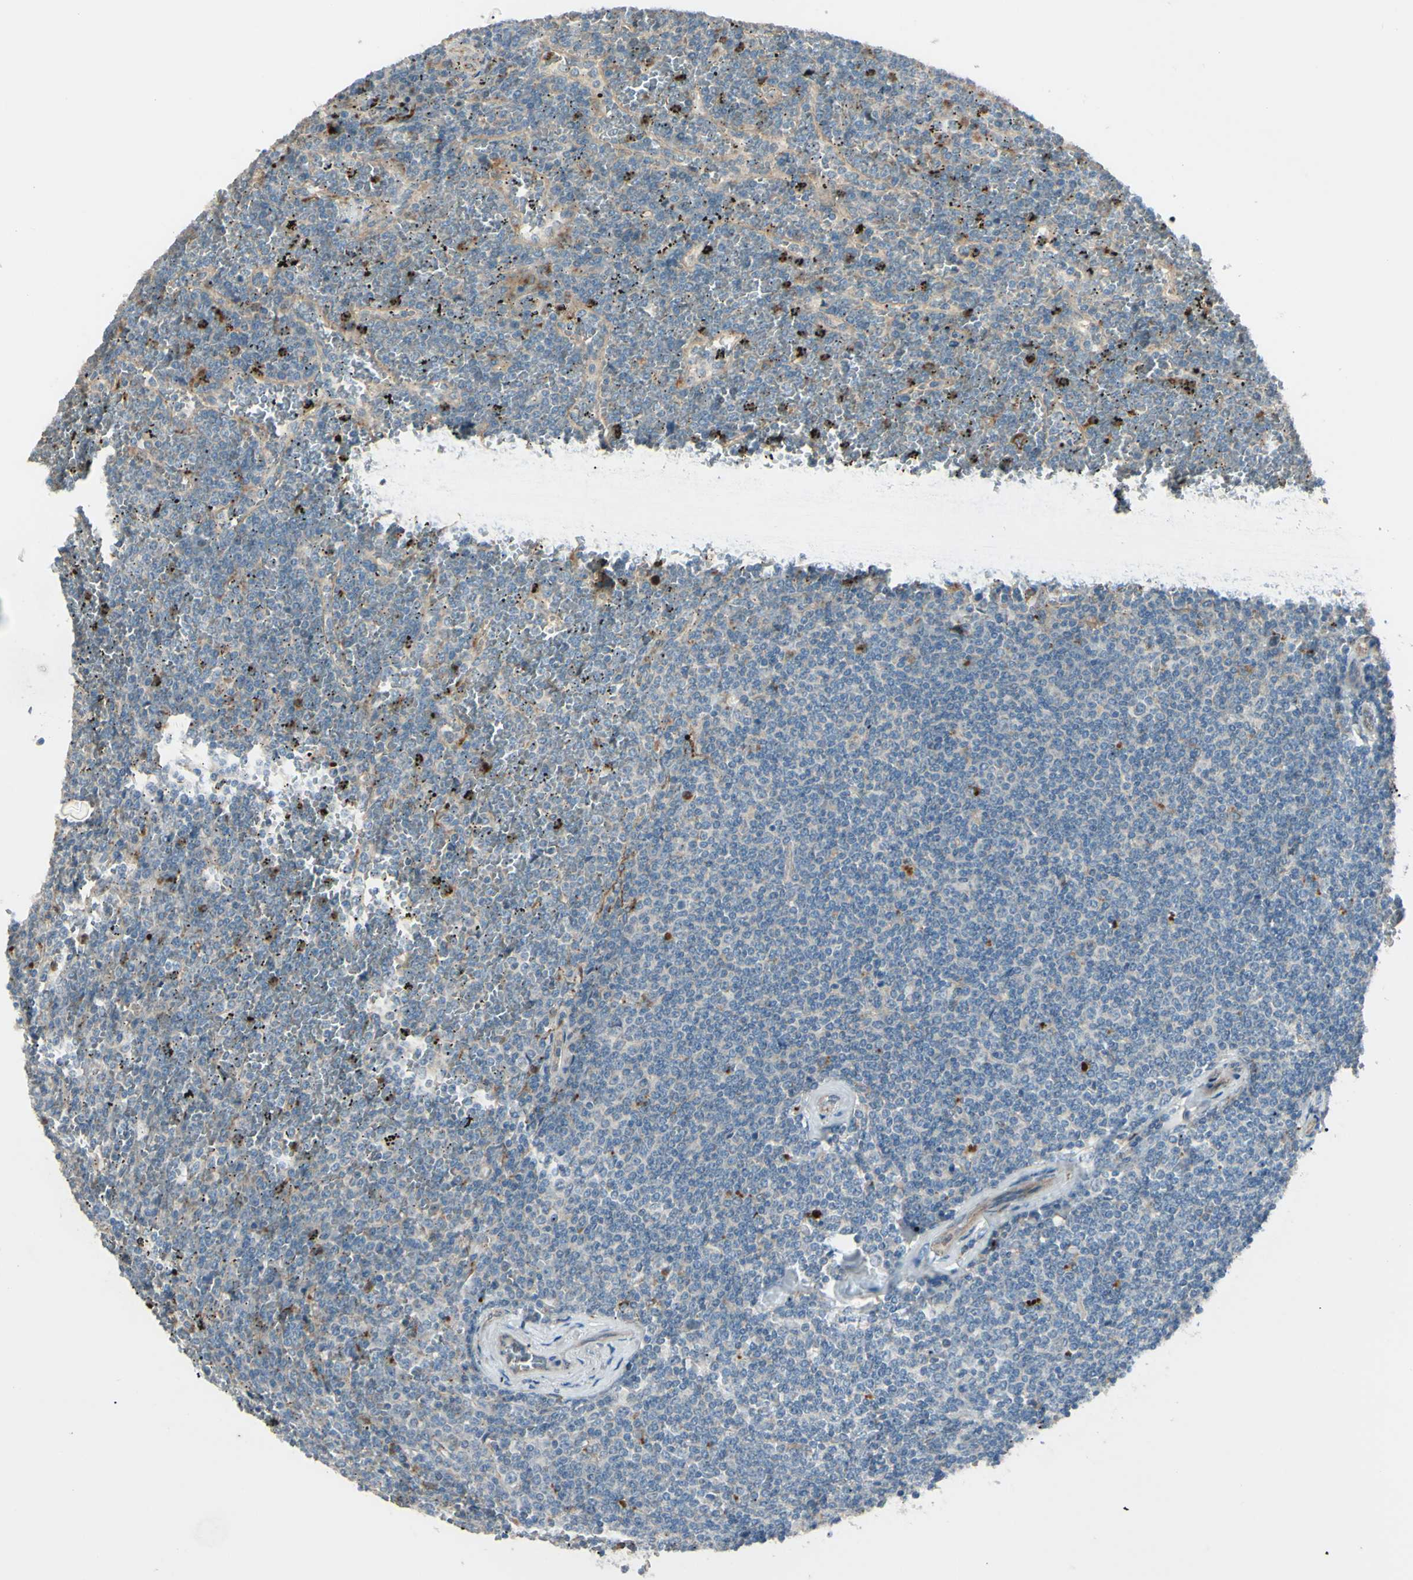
{"staining": {"intensity": "weak", "quantity": "<25%", "location": "cytoplasmic/membranous"}, "tissue": "lymphoma", "cell_type": "Tumor cells", "image_type": "cancer", "snomed": [{"axis": "morphology", "description": "Malignant lymphoma, non-Hodgkin's type, Low grade"}, {"axis": "topography", "description": "Spleen"}], "caption": "Tumor cells are negative for protein expression in human lymphoma.", "gene": "LMTK2", "patient": {"sex": "female", "age": 19}}